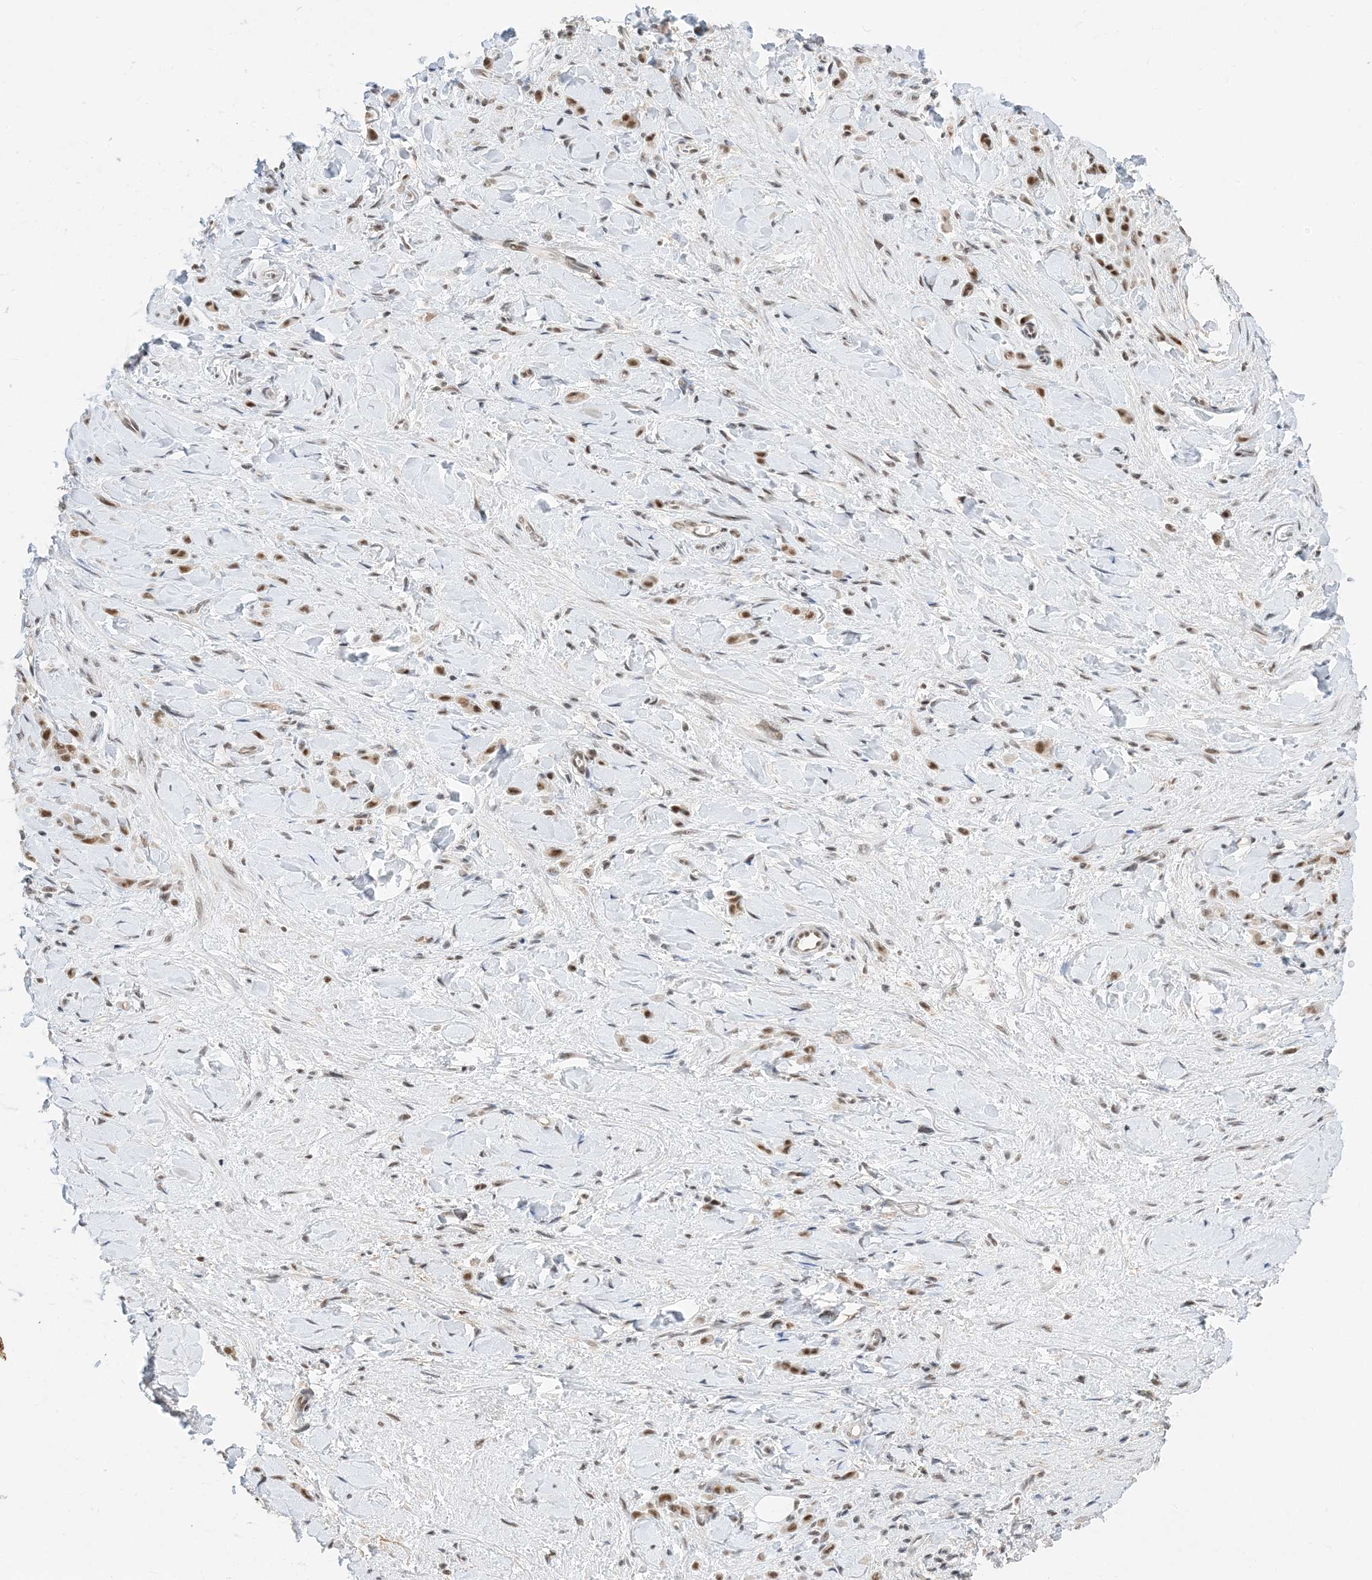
{"staining": {"intensity": "moderate", "quantity": ">75%", "location": "nuclear"}, "tissue": "stomach cancer", "cell_type": "Tumor cells", "image_type": "cancer", "snomed": [{"axis": "morphology", "description": "Normal tissue, NOS"}, {"axis": "morphology", "description": "Adenocarcinoma, NOS"}, {"axis": "topography", "description": "Stomach"}], "caption": "Immunohistochemistry of human stomach adenocarcinoma shows medium levels of moderate nuclear staining in about >75% of tumor cells. The protein of interest is shown in brown color, while the nuclei are stained blue.", "gene": "SF3A3", "patient": {"sex": "male", "age": 82}}